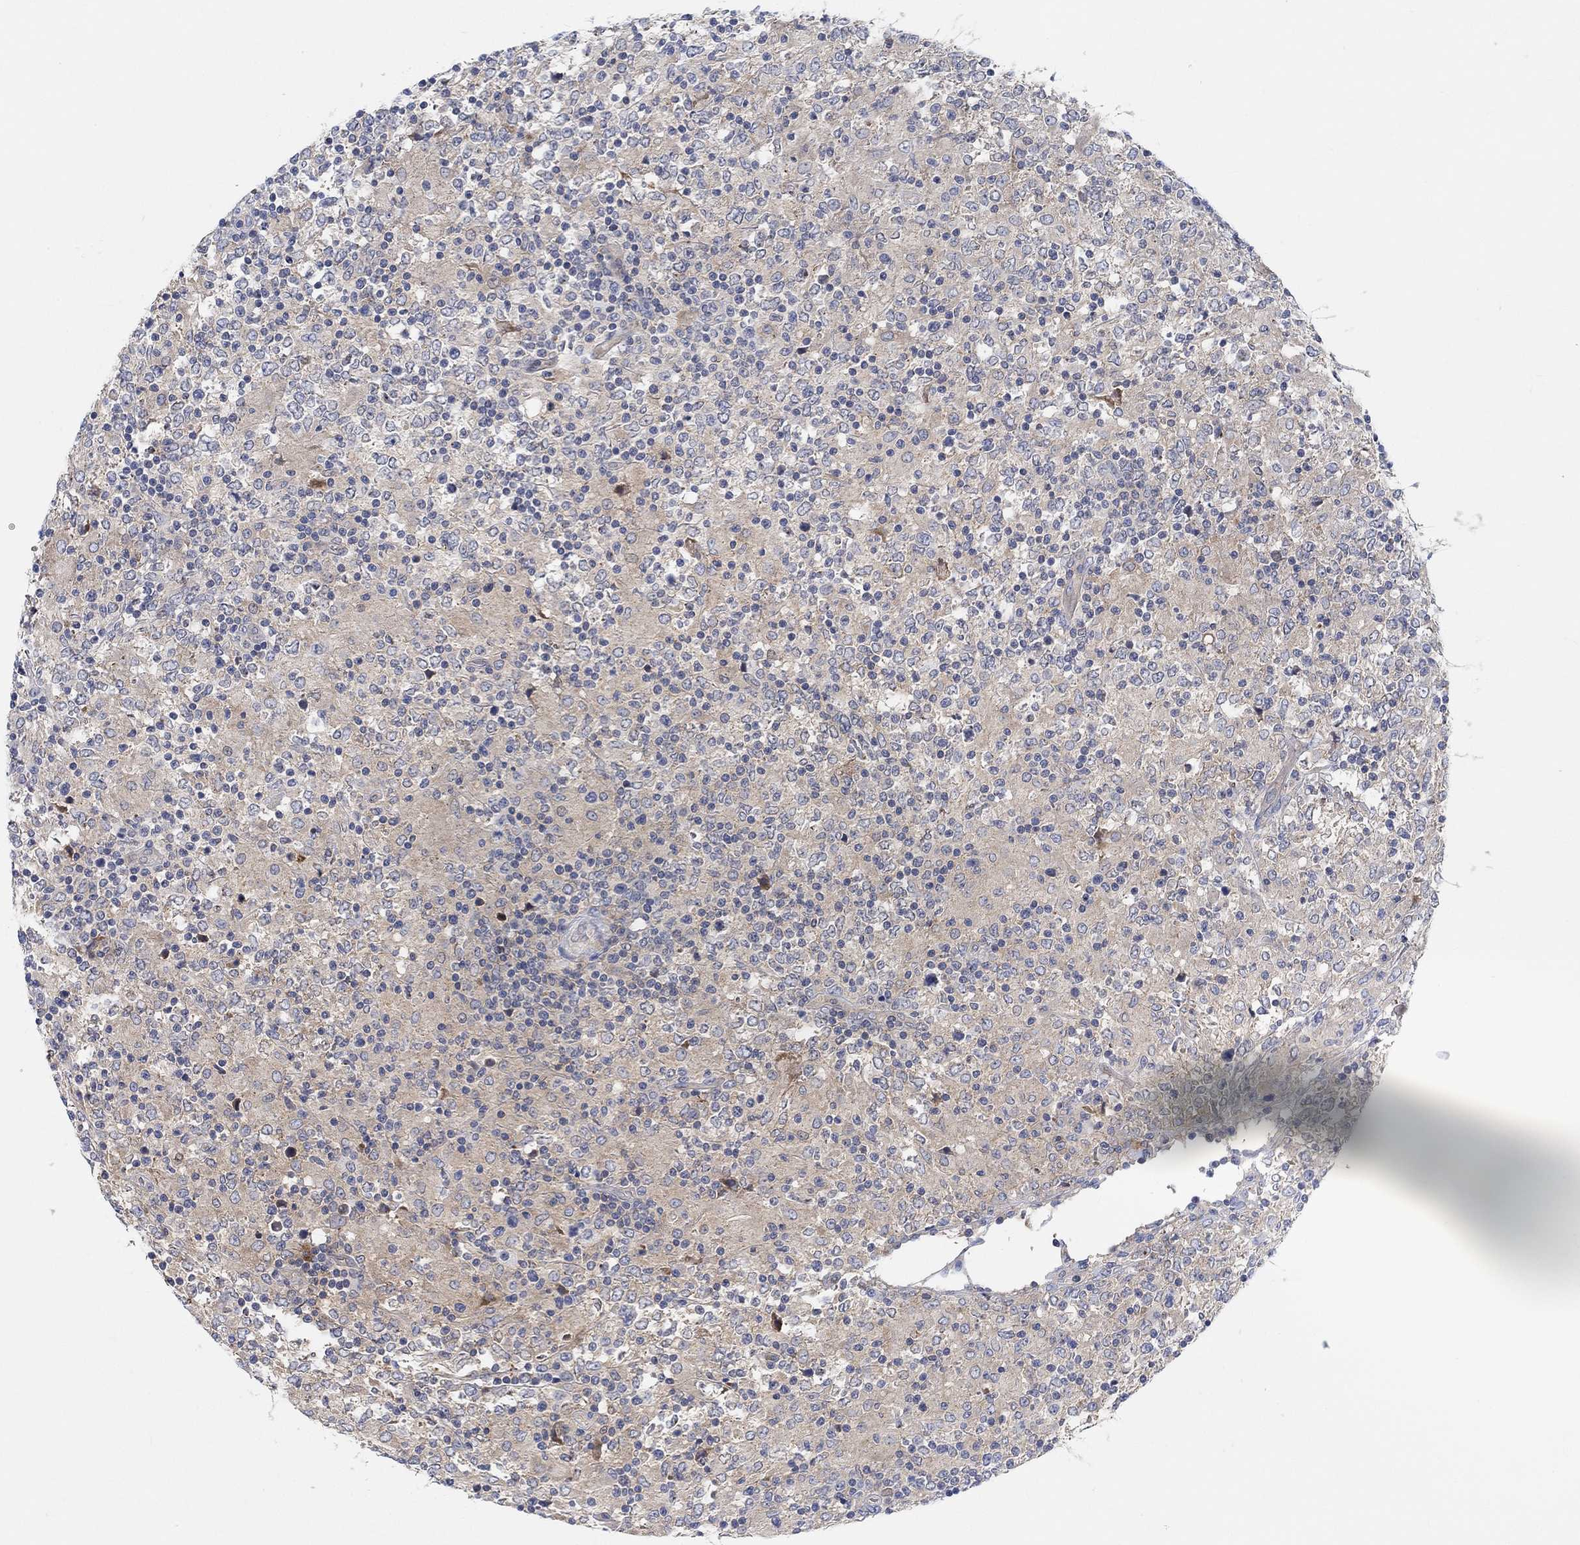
{"staining": {"intensity": "weak", "quantity": "25%-75%", "location": "cytoplasmic/membranous"}, "tissue": "lymphoma", "cell_type": "Tumor cells", "image_type": "cancer", "snomed": [{"axis": "morphology", "description": "Malignant lymphoma, non-Hodgkin's type, High grade"}, {"axis": "topography", "description": "Lymph node"}], "caption": "High-power microscopy captured an IHC histopathology image of high-grade malignant lymphoma, non-Hodgkin's type, revealing weak cytoplasmic/membranous positivity in about 25%-75% of tumor cells.", "gene": "PMFBP1", "patient": {"sex": "female", "age": 84}}